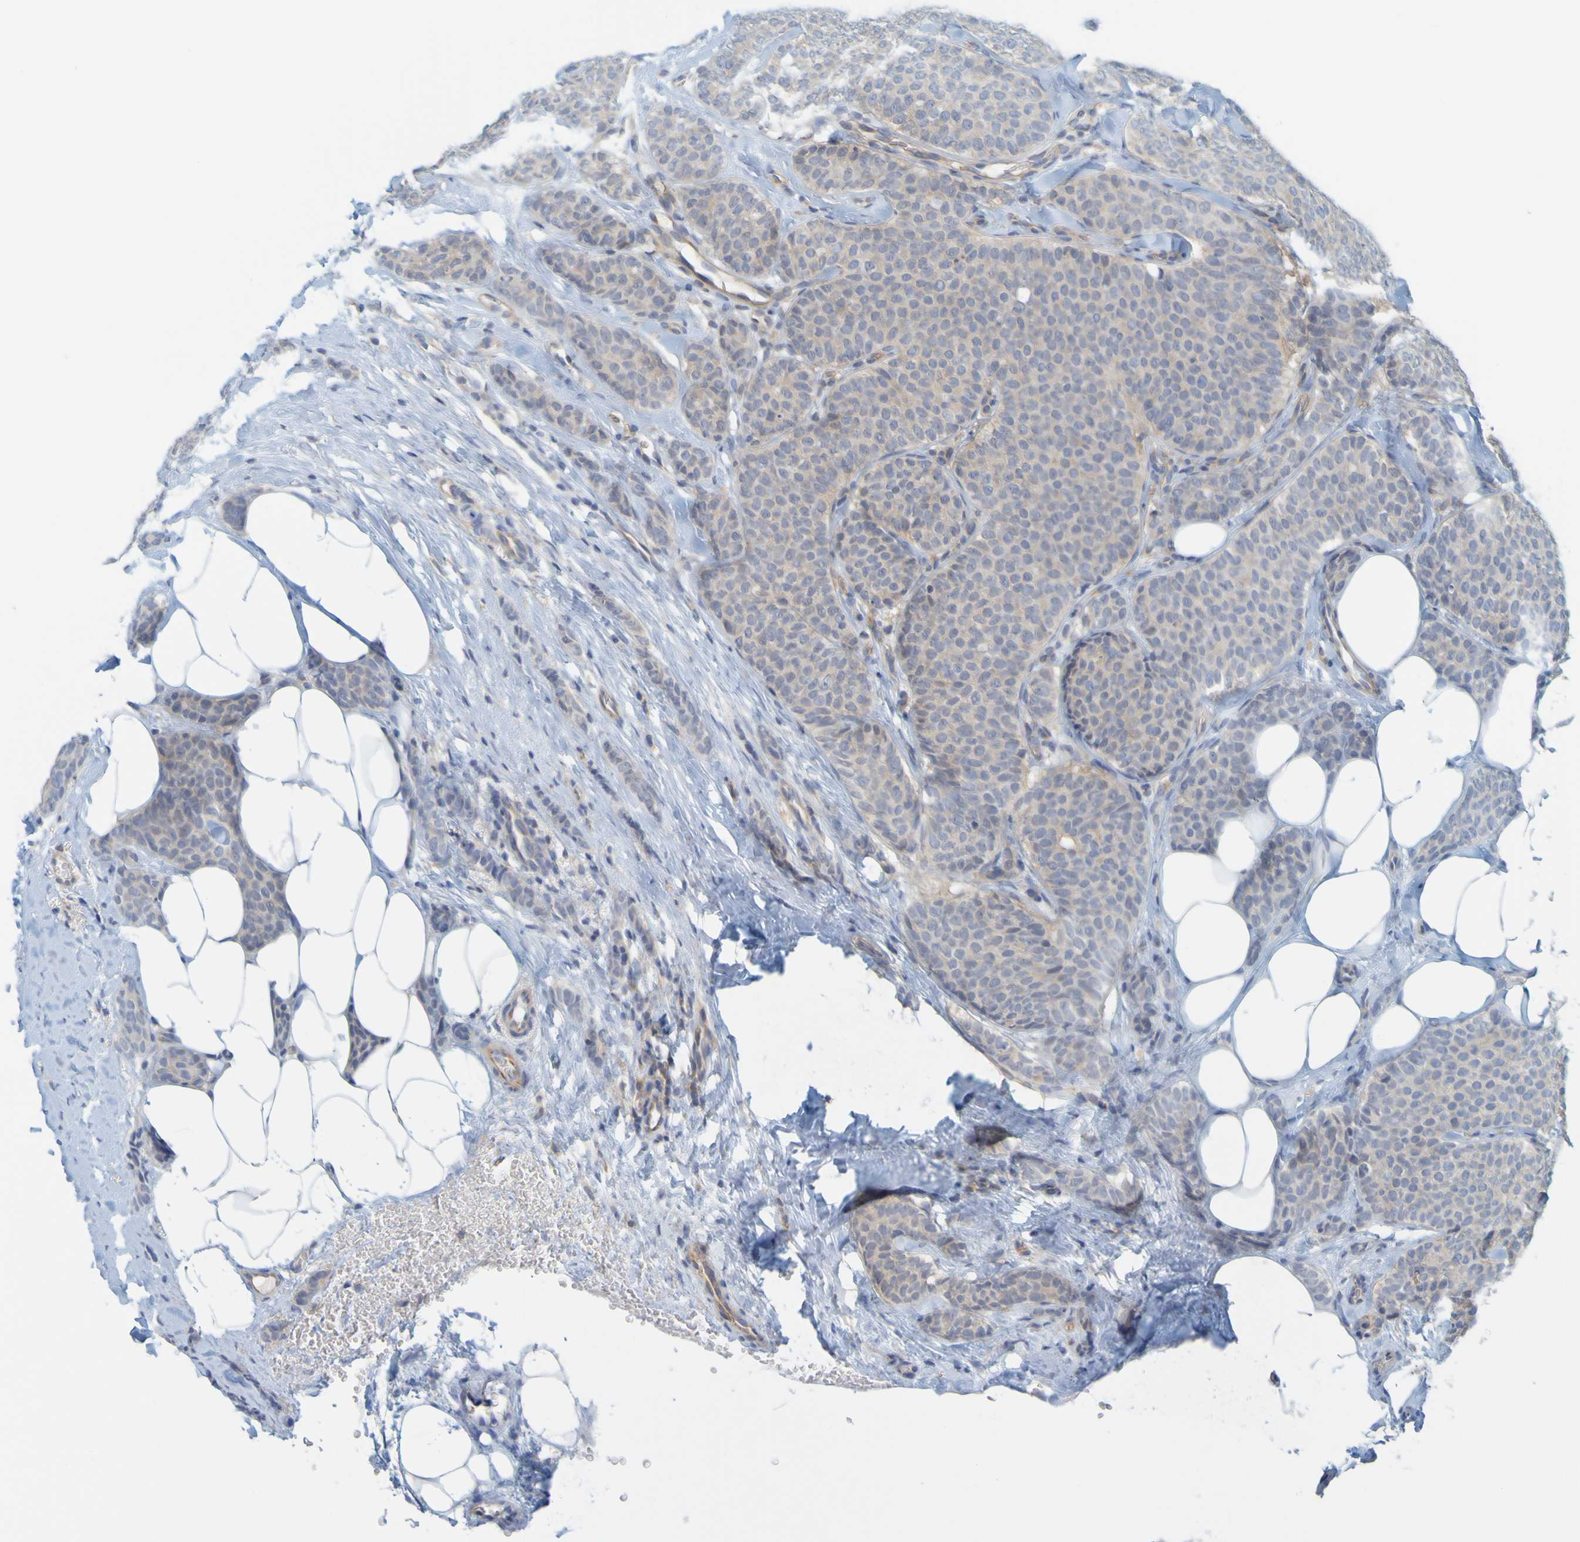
{"staining": {"intensity": "negative", "quantity": "none", "location": "none"}, "tissue": "breast cancer", "cell_type": "Tumor cells", "image_type": "cancer", "snomed": [{"axis": "morphology", "description": "Lobular carcinoma"}, {"axis": "topography", "description": "Skin"}, {"axis": "topography", "description": "Breast"}], "caption": "A high-resolution micrograph shows immunohistochemistry (IHC) staining of breast lobular carcinoma, which displays no significant staining in tumor cells.", "gene": "APPL1", "patient": {"sex": "female", "age": 46}}